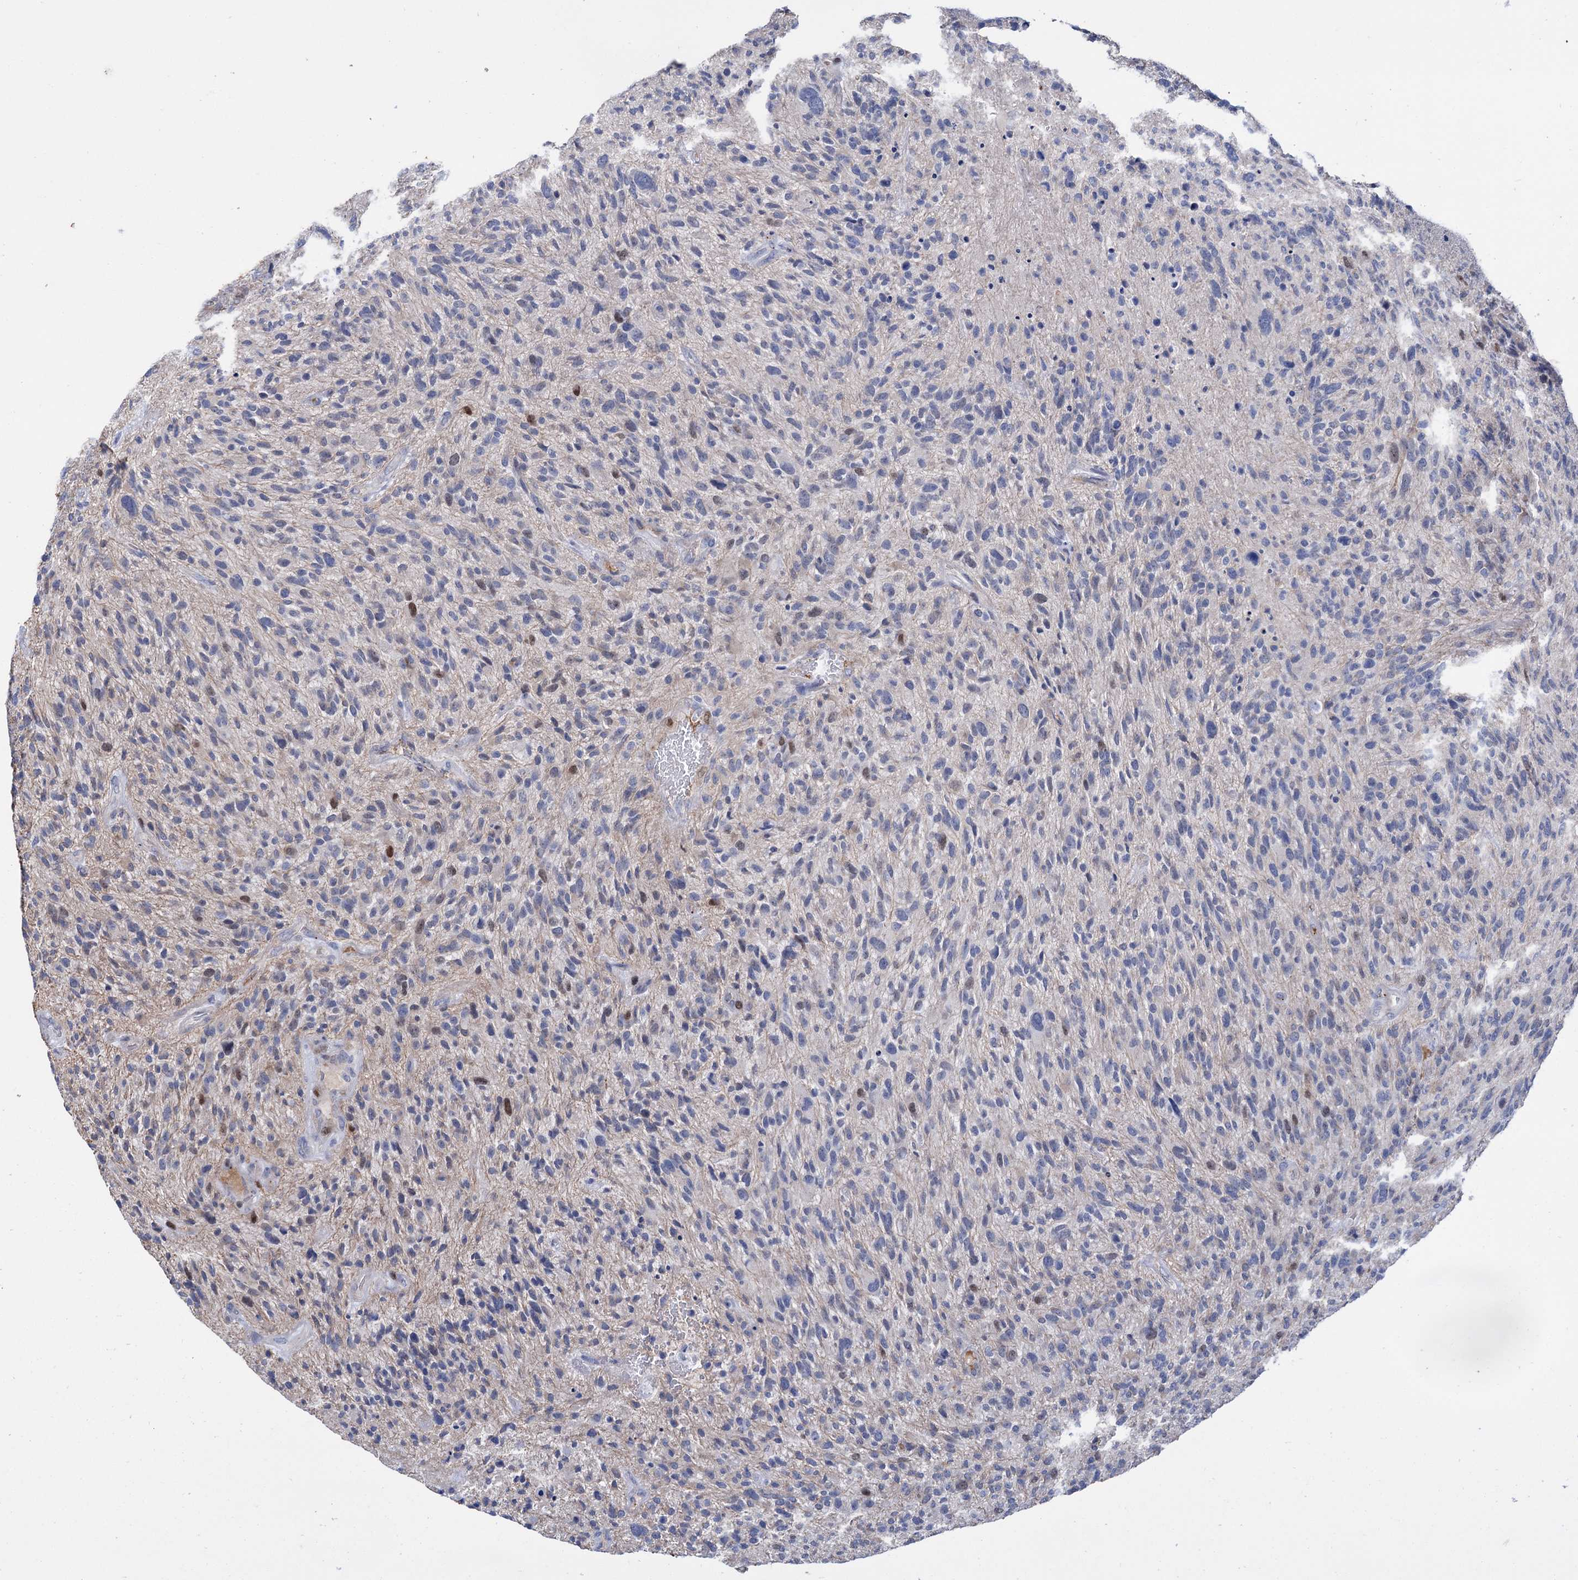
{"staining": {"intensity": "moderate", "quantity": "<25%", "location": "nuclear"}, "tissue": "glioma", "cell_type": "Tumor cells", "image_type": "cancer", "snomed": [{"axis": "morphology", "description": "Glioma, malignant, High grade"}, {"axis": "topography", "description": "Brain"}], "caption": "Glioma tissue reveals moderate nuclear positivity in approximately <25% of tumor cells, visualized by immunohistochemistry. (DAB IHC with brightfield microscopy, high magnification).", "gene": "FAM111B", "patient": {"sex": "male", "age": 47}}